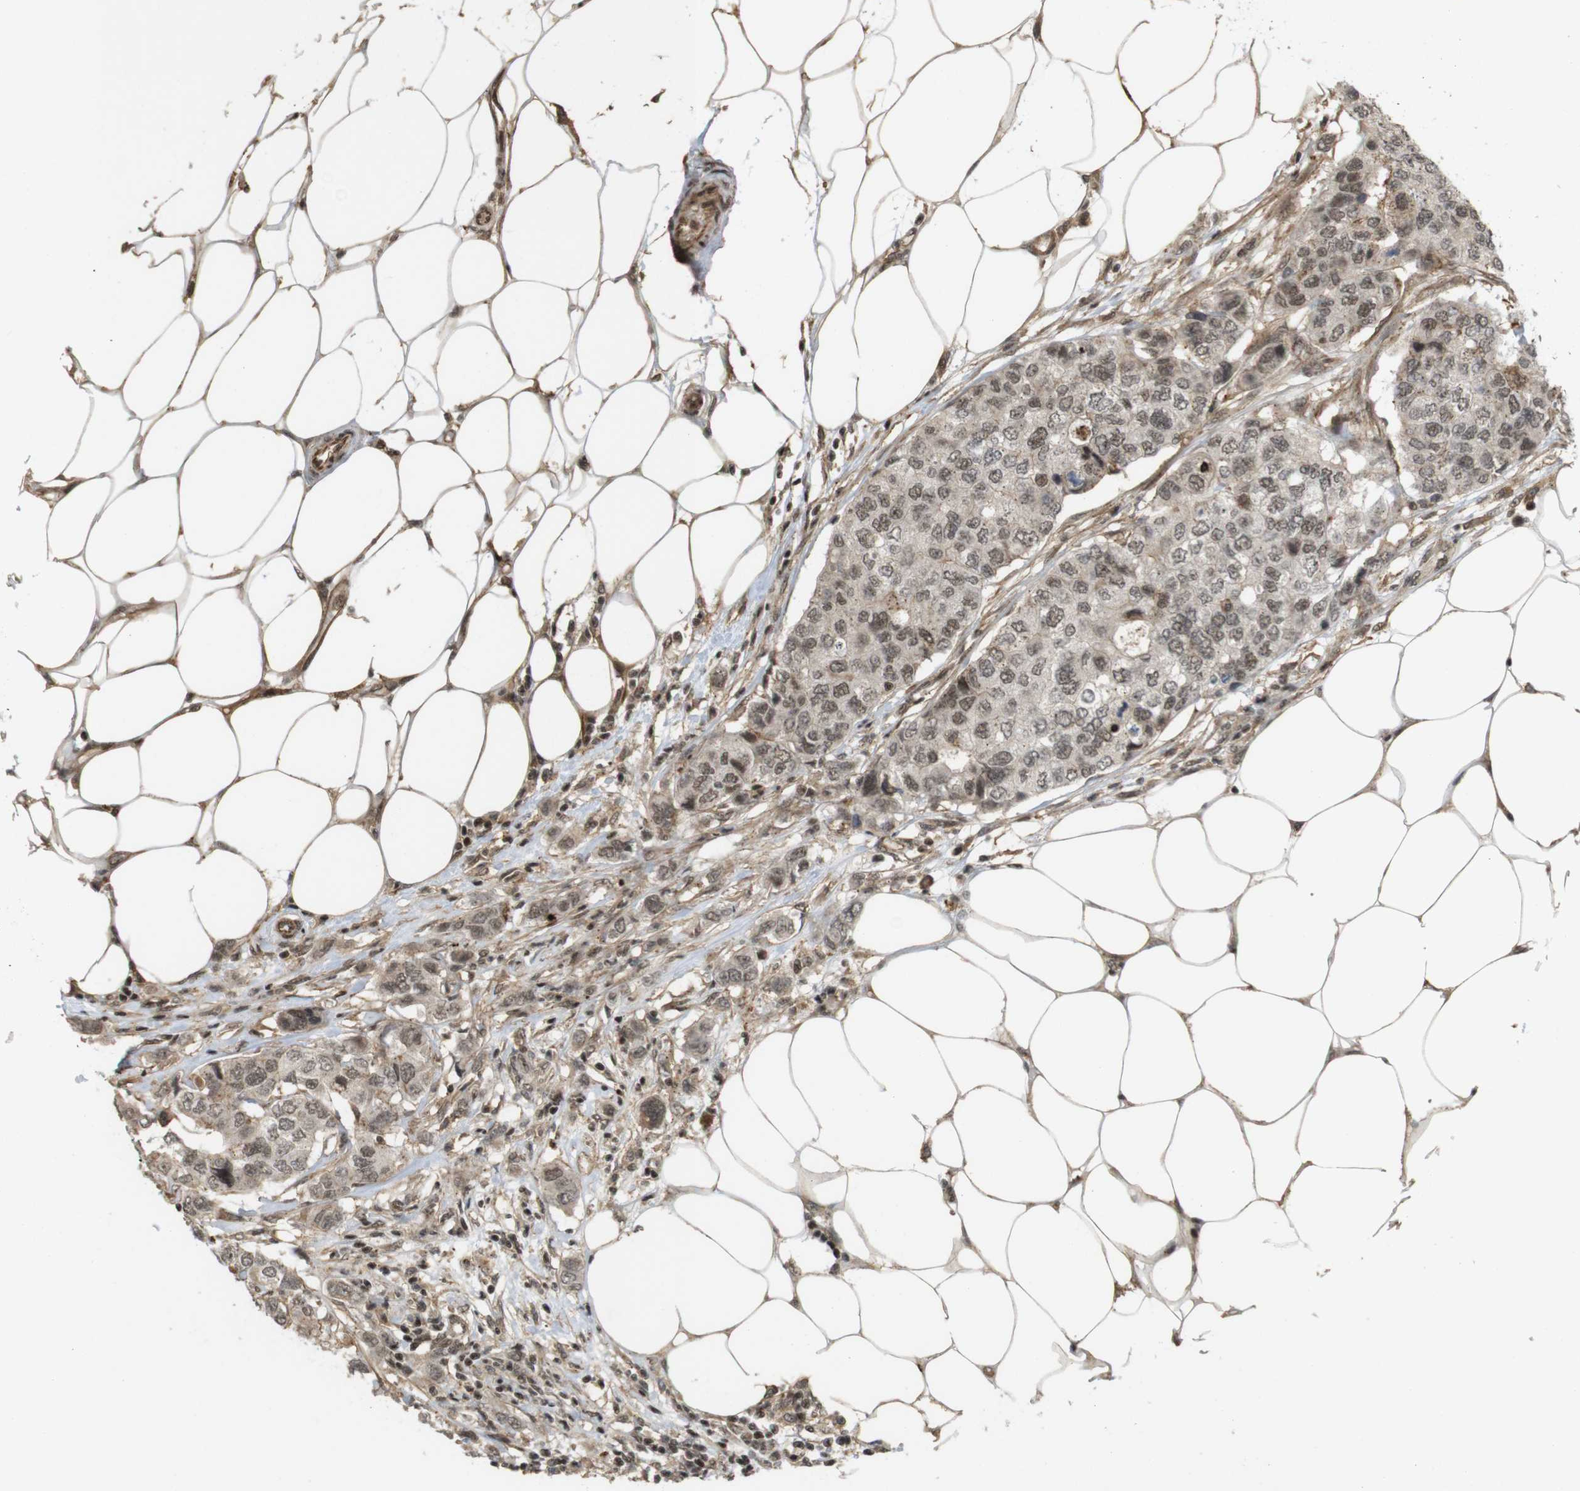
{"staining": {"intensity": "moderate", "quantity": ">75%", "location": "nuclear"}, "tissue": "breast cancer", "cell_type": "Tumor cells", "image_type": "cancer", "snomed": [{"axis": "morphology", "description": "Duct carcinoma"}, {"axis": "topography", "description": "Breast"}], "caption": "IHC of invasive ductal carcinoma (breast) displays medium levels of moderate nuclear staining in about >75% of tumor cells.", "gene": "SP2", "patient": {"sex": "female", "age": 50}}